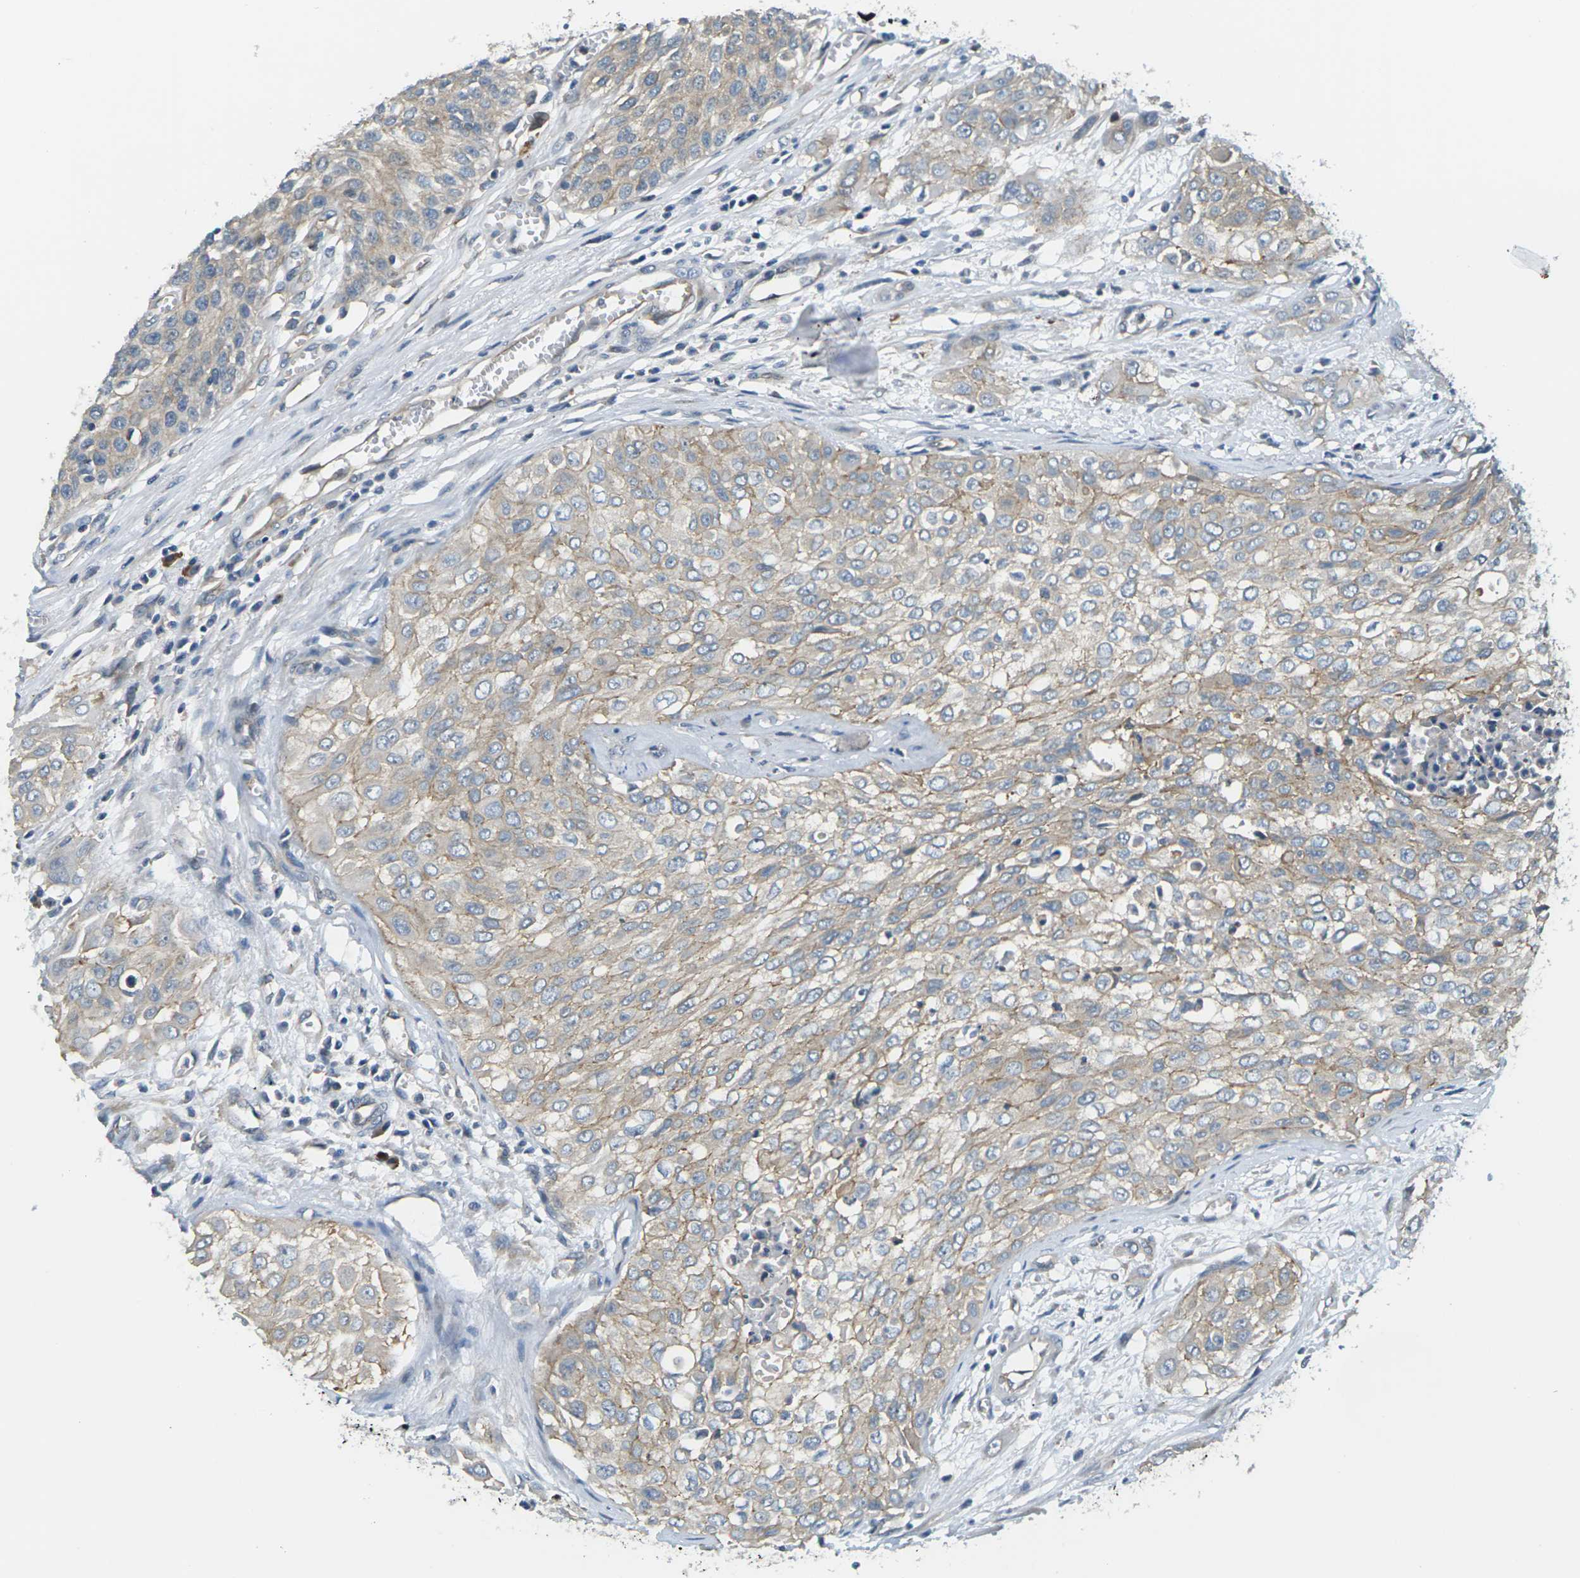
{"staining": {"intensity": "weak", "quantity": ">75%", "location": "cytoplasmic/membranous"}, "tissue": "urothelial cancer", "cell_type": "Tumor cells", "image_type": "cancer", "snomed": [{"axis": "morphology", "description": "Urothelial carcinoma, High grade"}, {"axis": "topography", "description": "Urinary bladder"}], "caption": "Protein expression analysis of urothelial cancer displays weak cytoplasmic/membranous expression in about >75% of tumor cells. The protein is stained brown, and the nuclei are stained in blue (DAB (3,3'-diaminobenzidine) IHC with brightfield microscopy, high magnification).", "gene": "SLC13A3", "patient": {"sex": "male", "age": 57}}